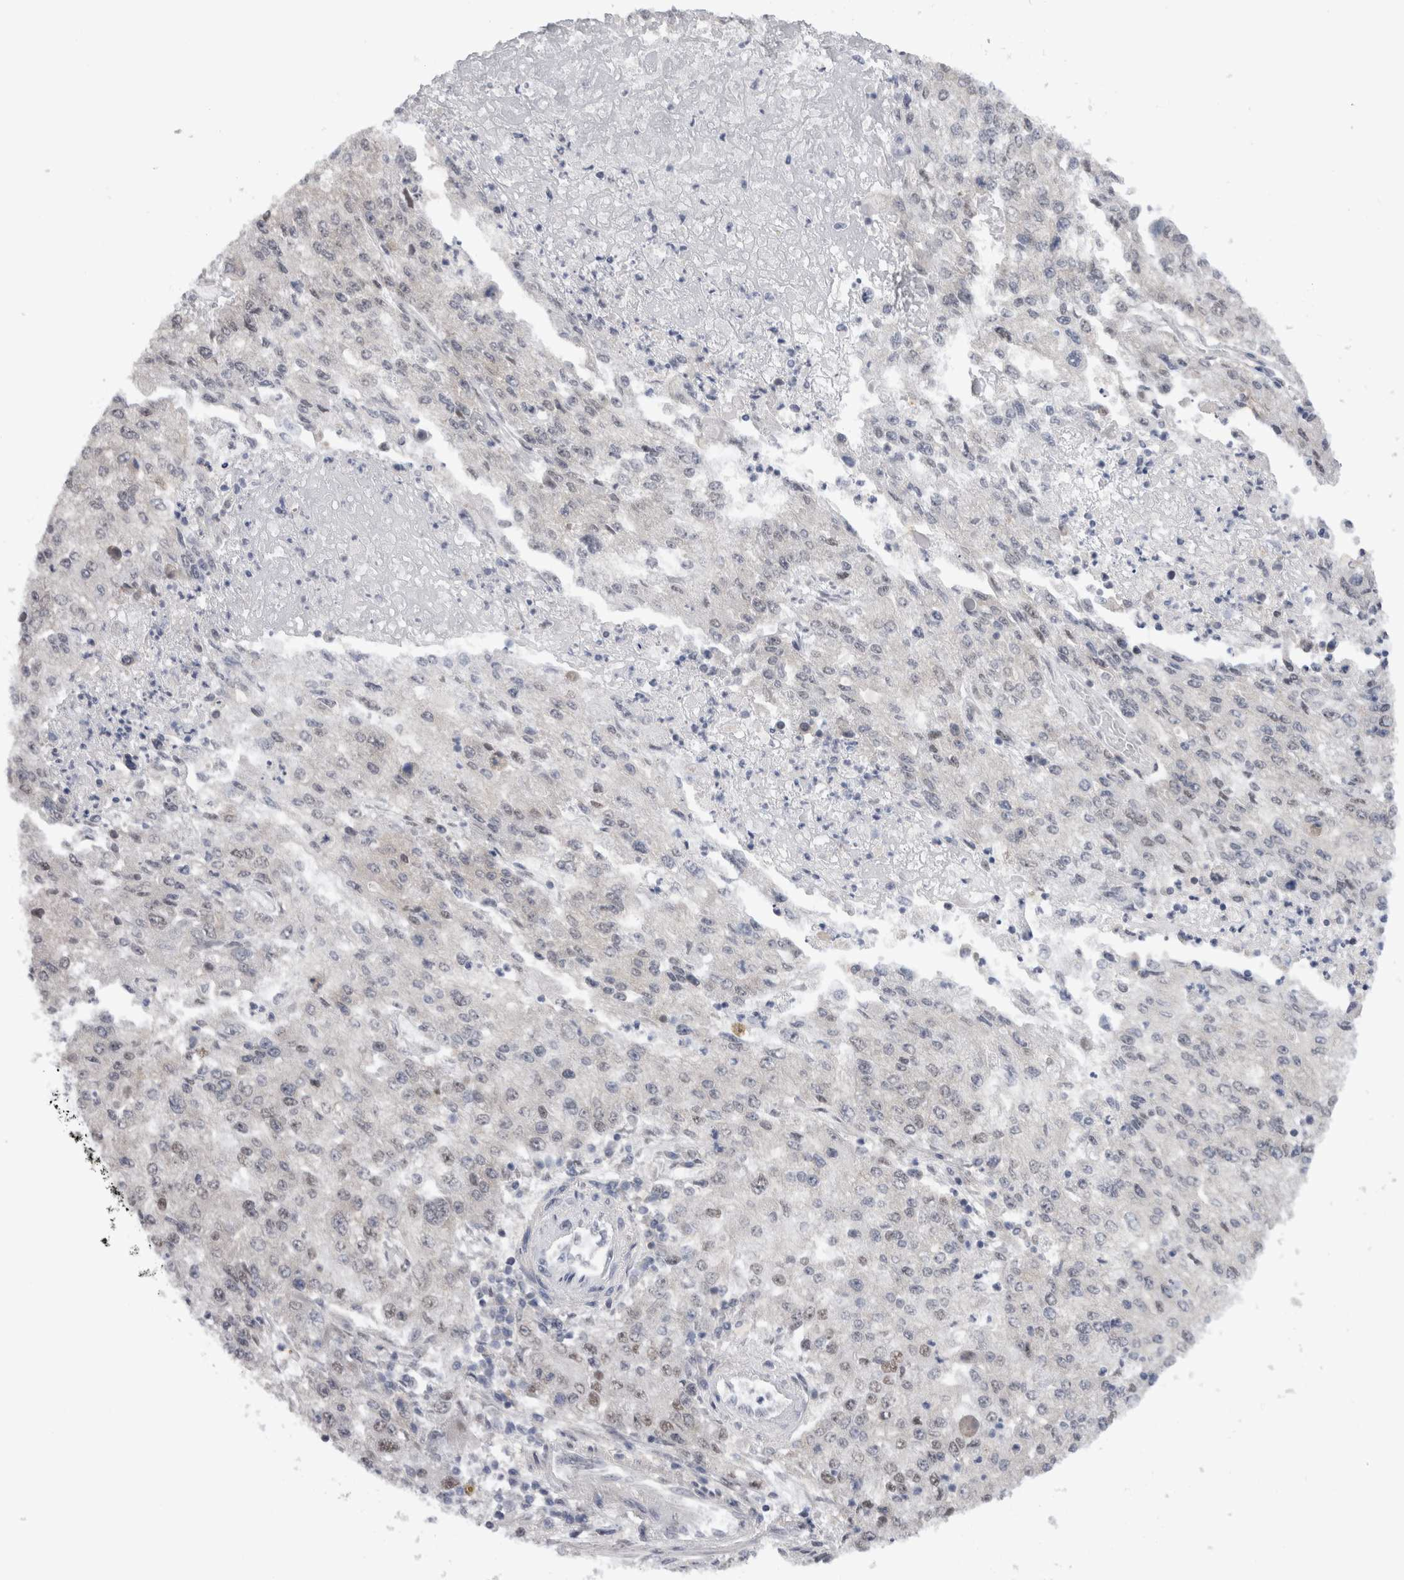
{"staining": {"intensity": "negative", "quantity": "none", "location": "none"}, "tissue": "endometrial cancer", "cell_type": "Tumor cells", "image_type": "cancer", "snomed": [{"axis": "morphology", "description": "Adenocarcinoma, NOS"}, {"axis": "topography", "description": "Endometrium"}], "caption": "Image shows no significant protein staining in tumor cells of adenocarcinoma (endometrial). The staining is performed using DAB brown chromogen with nuclei counter-stained in using hematoxylin.", "gene": "API5", "patient": {"sex": "female", "age": 49}}